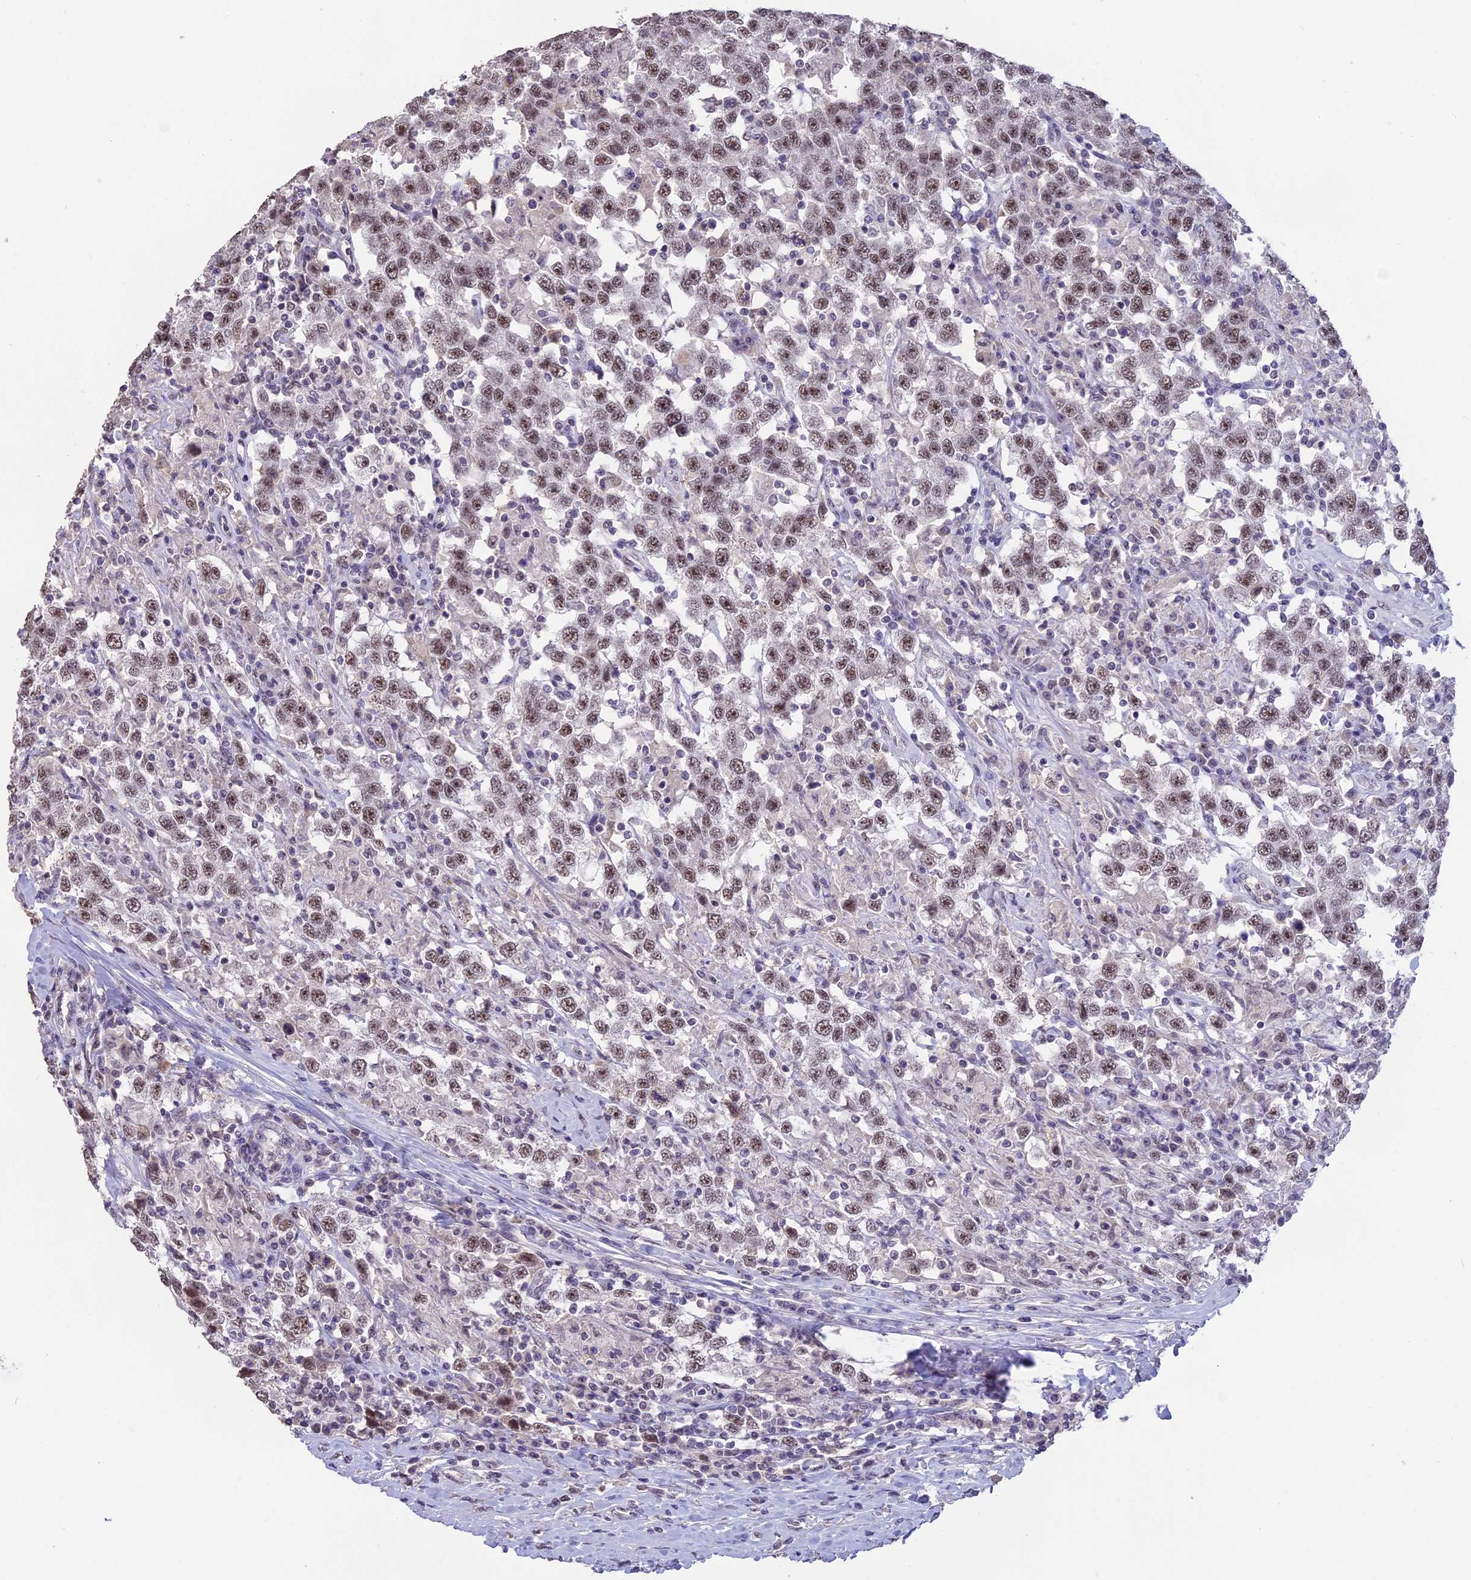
{"staining": {"intensity": "moderate", "quantity": ">75%", "location": "nuclear"}, "tissue": "testis cancer", "cell_type": "Tumor cells", "image_type": "cancer", "snomed": [{"axis": "morphology", "description": "Seminoma, NOS"}, {"axis": "topography", "description": "Testis"}], "caption": "A brown stain highlights moderate nuclear positivity of a protein in testis cancer (seminoma) tumor cells.", "gene": "SETD2", "patient": {"sex": "male", "age": 41}}